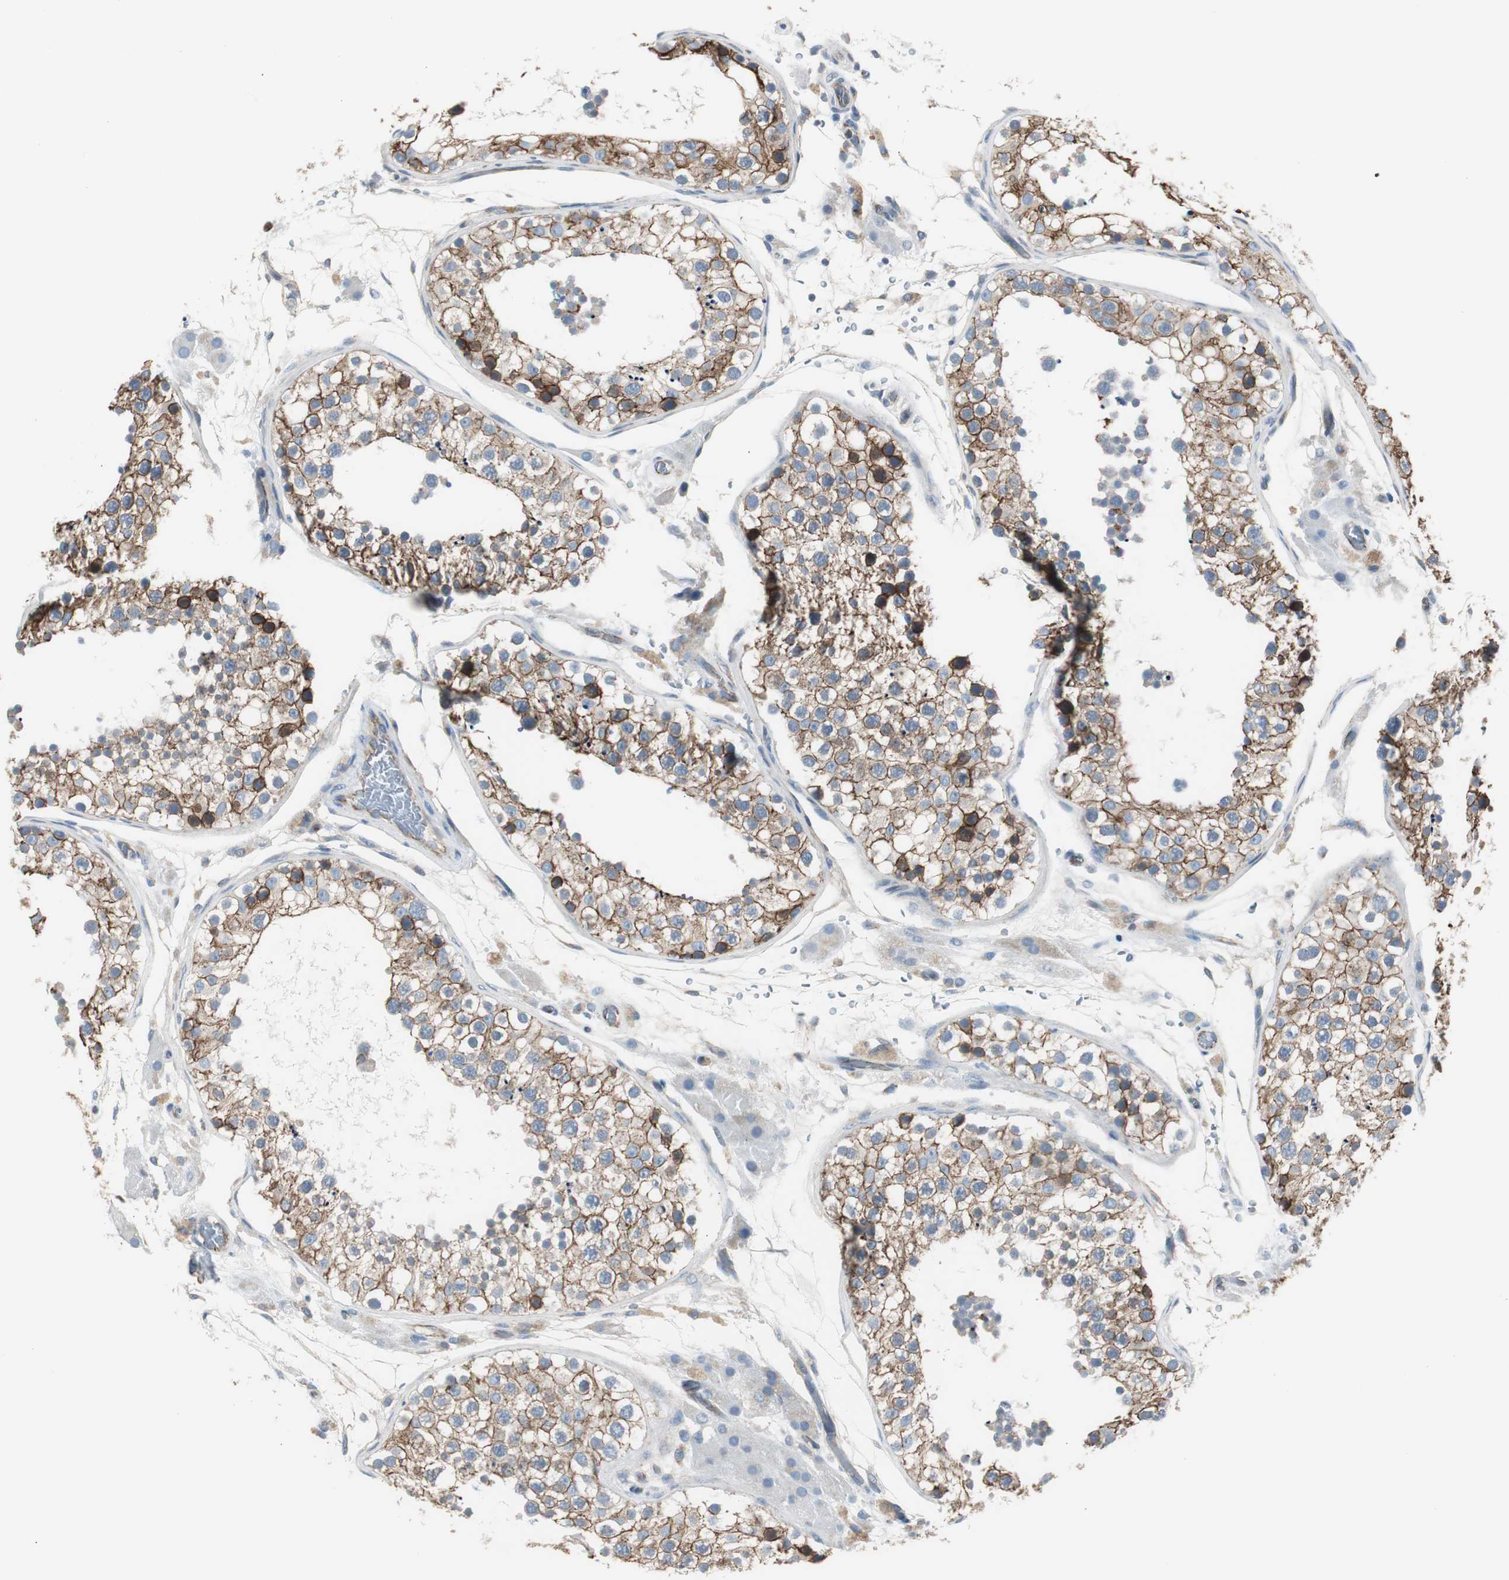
{"staining": {"intensity": "strong", "quantity": ">75%", "location": "cytoplasmic/membranous"}, "tissue": "testis", "cell_type": "Cells in seminiferous ducts", "image_type": "normal", "snomed": [{"axis": "morphology", "description": "Normal tissue, NOS"}, {"axis": "topography", "description": "Testis"}], "caption": "Brown immunohistochemical staining in normal human testis demonstrates strong cytoplasmic/membranous positivity in approximately >75% of cells in seminiferous ducts. Using DAB (3,3'-diaminobenzidine) (brown) and hematoxylin (blue) stains, captured at high magnification using brightfield microscopy.", "gene": "STXBP4", "patient": {"sex": "male", "age": 26}}